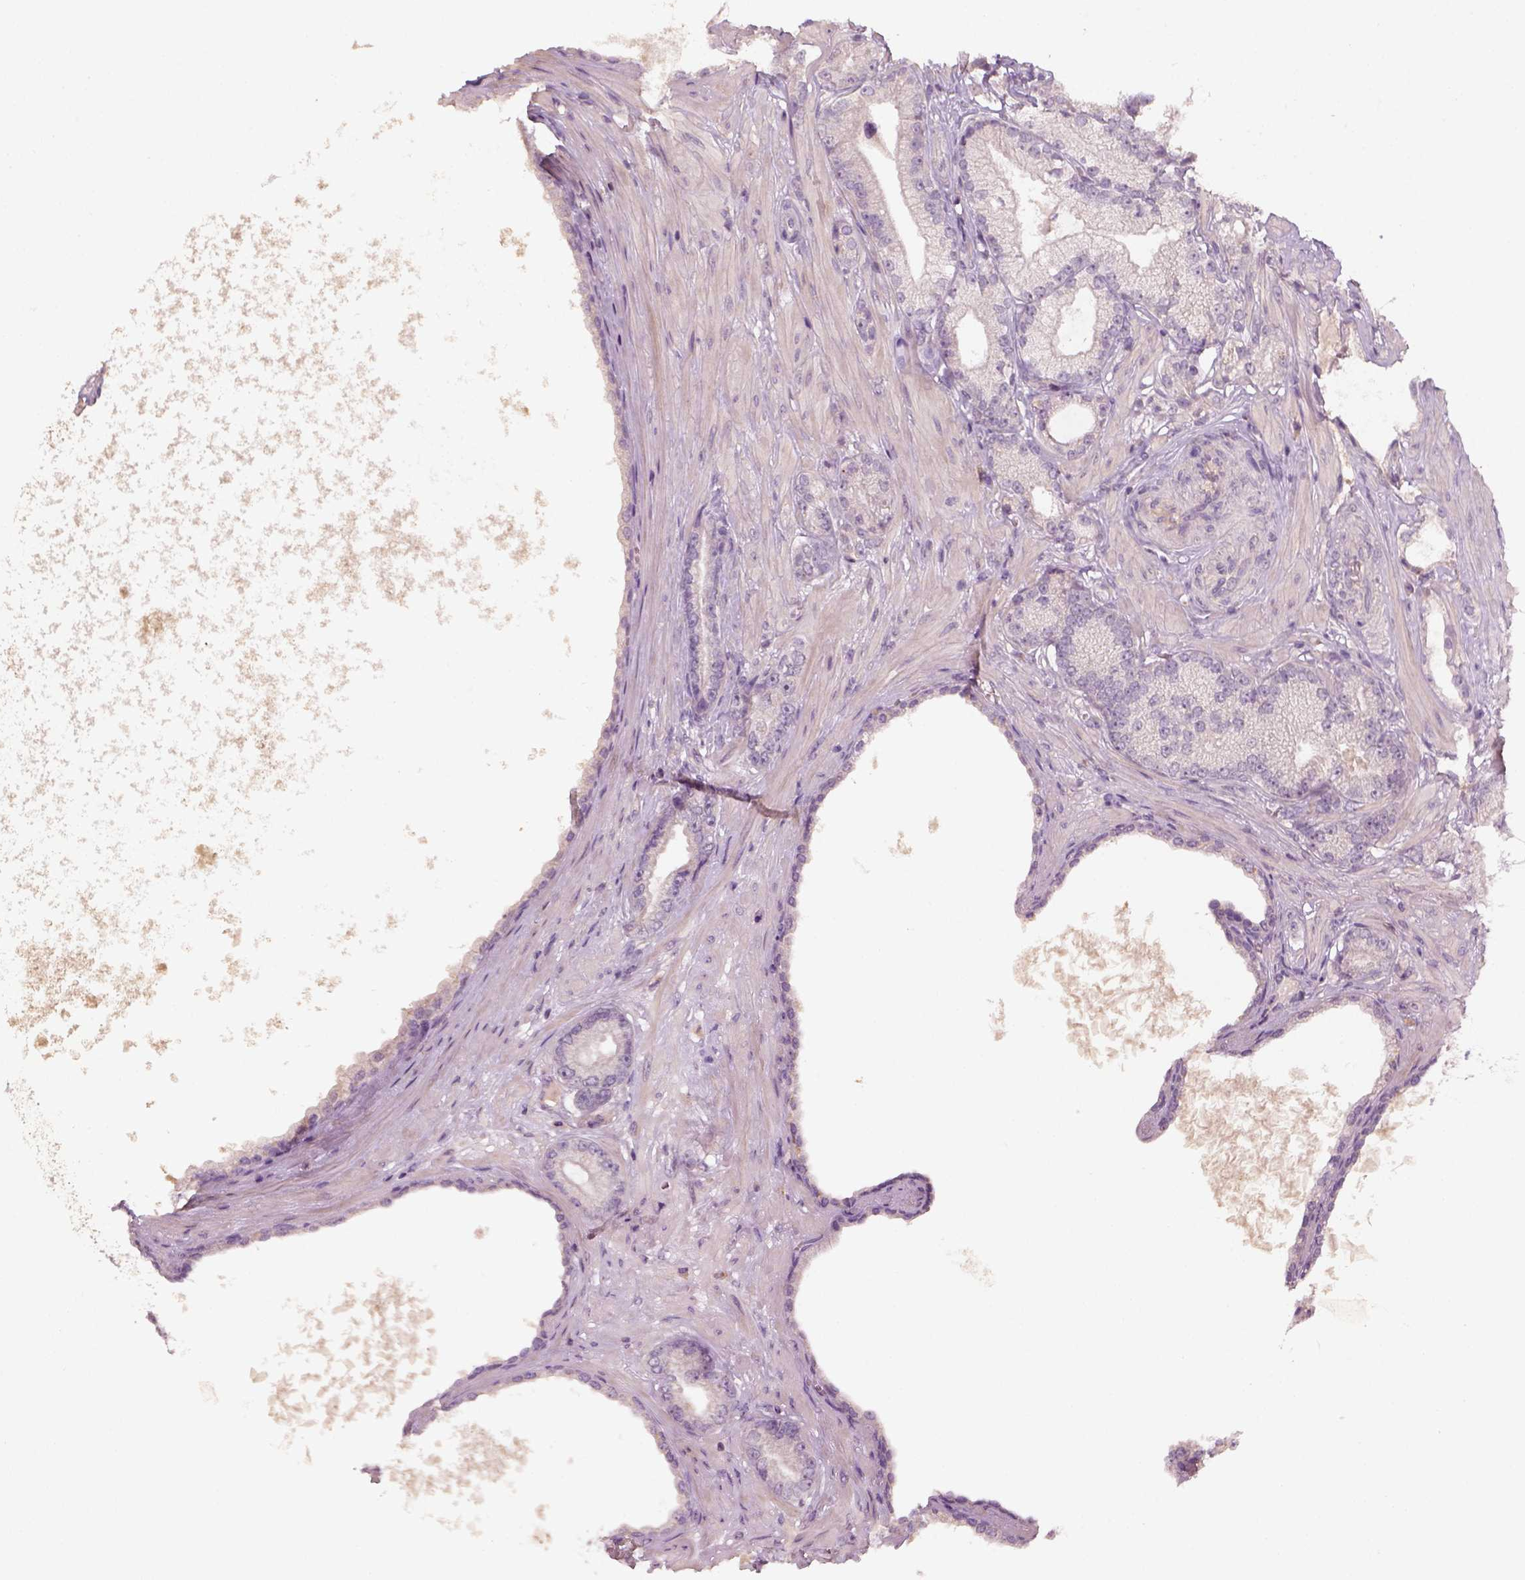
{"staining": {"intensity": "negative", "quantity": "none", "location": "none"}, "tissue": "prostate cancer", "cell_type": "Tumor cells", "image_type": "cancer", "snomed": [{"axis": "morphology", "description": "Adenocarcinoma, Low grade"}, {"axis": "topography", "description": "Prostate"}], "caption": "Histopathology image shows no protein staining in tumor cells of prostate cancer tissue.", "gene": "AQP9", "patient": {"sex": "male", "age": 64}}